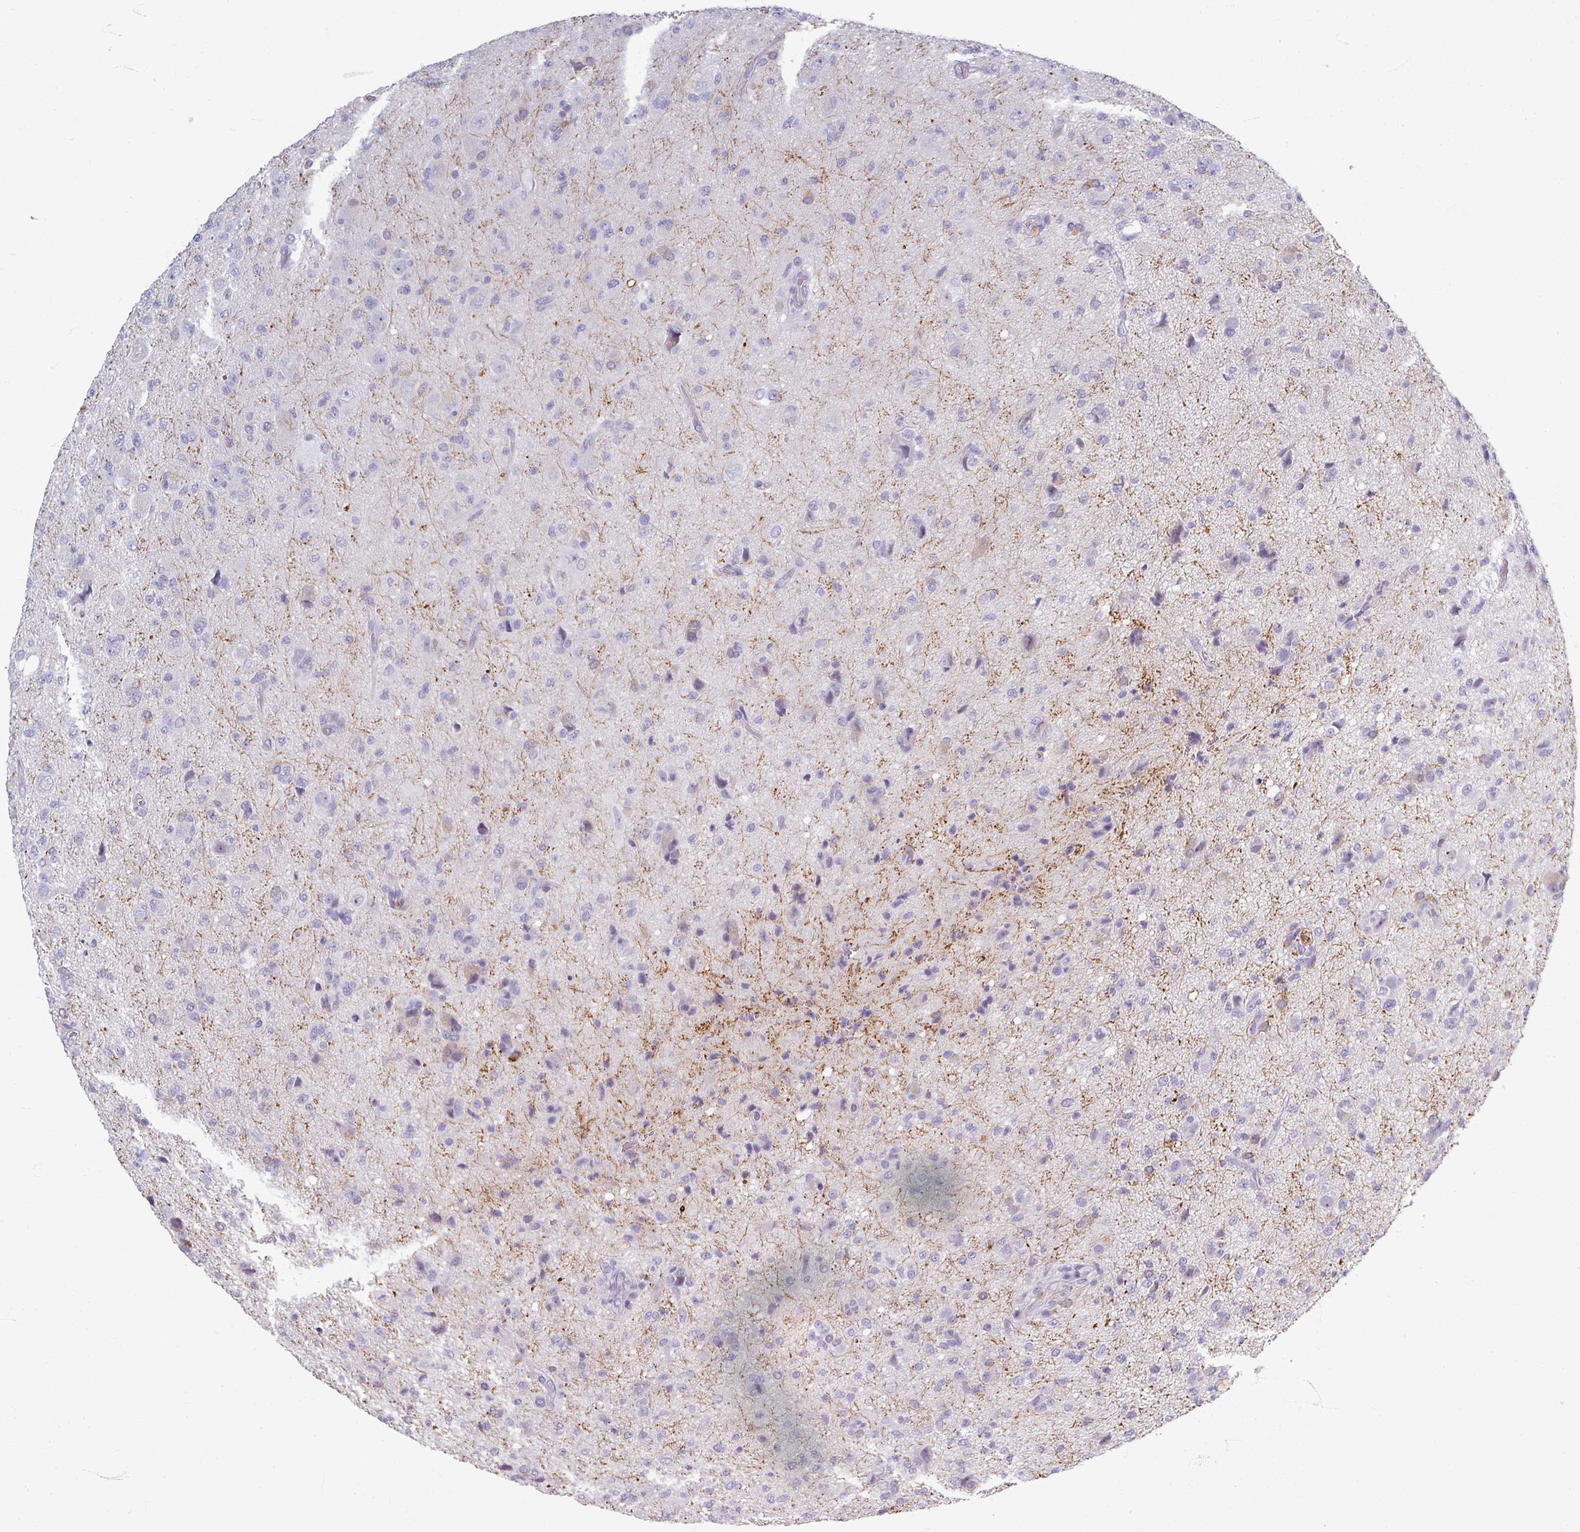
{"staining": {"intensity": "negative", "quantity": "none", "location": "none"}, "tissue": "glioma", "cell_type": "Tumor cells", "image_type": "cancer", "snomed": [{"axis": "morphology", "description": "Glioma, malignant, High grade"}, {"axis": "topography", "description": "Brain"}], "caption": "Glioma was stained to show a protein in brown. There is no significant staining in tumor cells.", "gene": "ZNF878", "patient": {"sex": "female", "age": 57}}